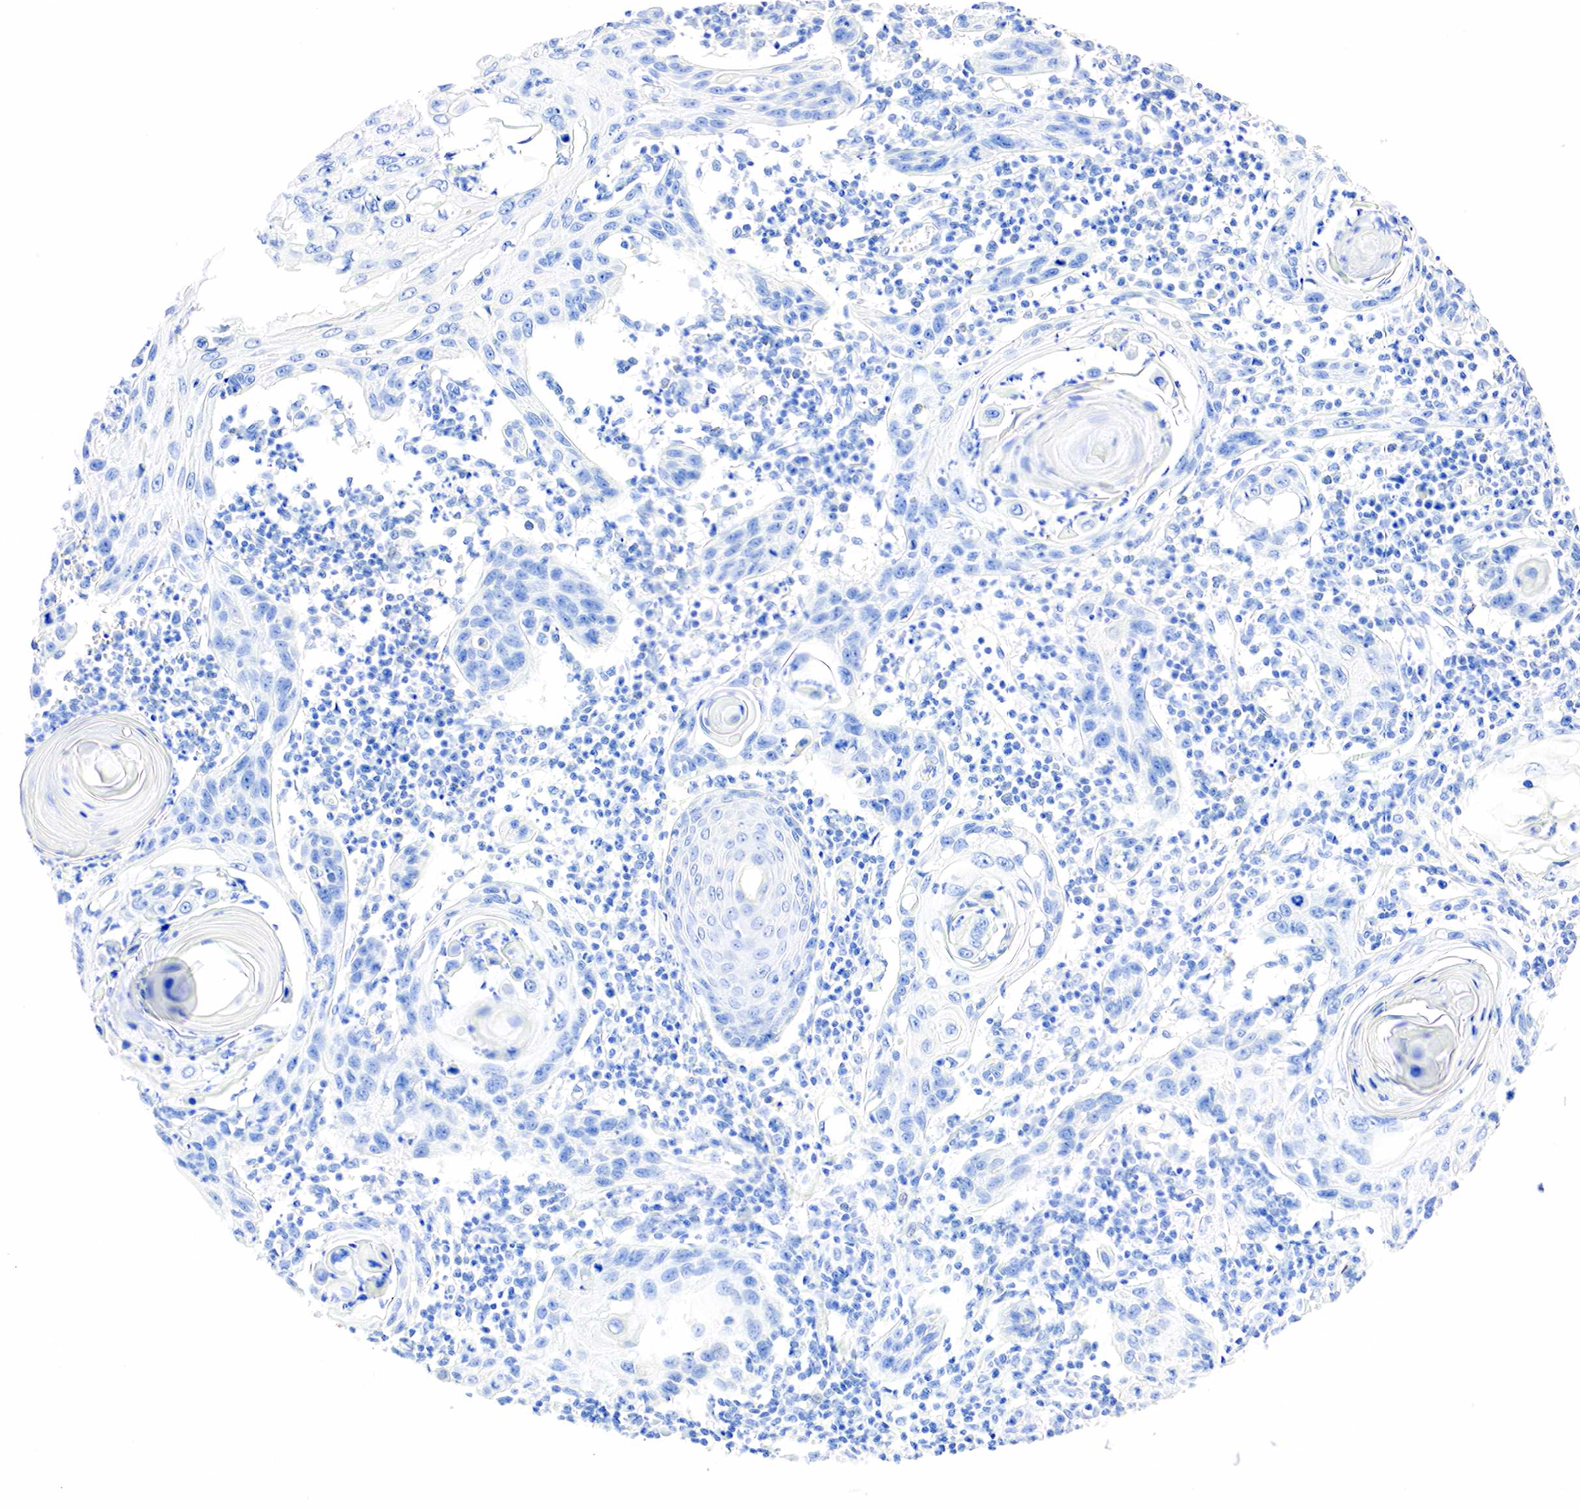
{"staining": {"intensity": "negative", "quantity": "none", "location": "none"}, "tissue": "skin cancer", "cell_type": "Tumor cells", "image_type": "cancer", "snomed": [{"axis": "morphology", "description": "Squamous cell carcinoma, NOS"}, {"axis": "topography", "description": "Skin"}], "caption": "IHC histopathology image of neoplastic tissue: skin cancer stained with DAB (3,3'-diaminobenzidine) shows no significant protein staining in tumor cells.", "gene": "PTH", "patient": {"sex": "female", "age": 74}}